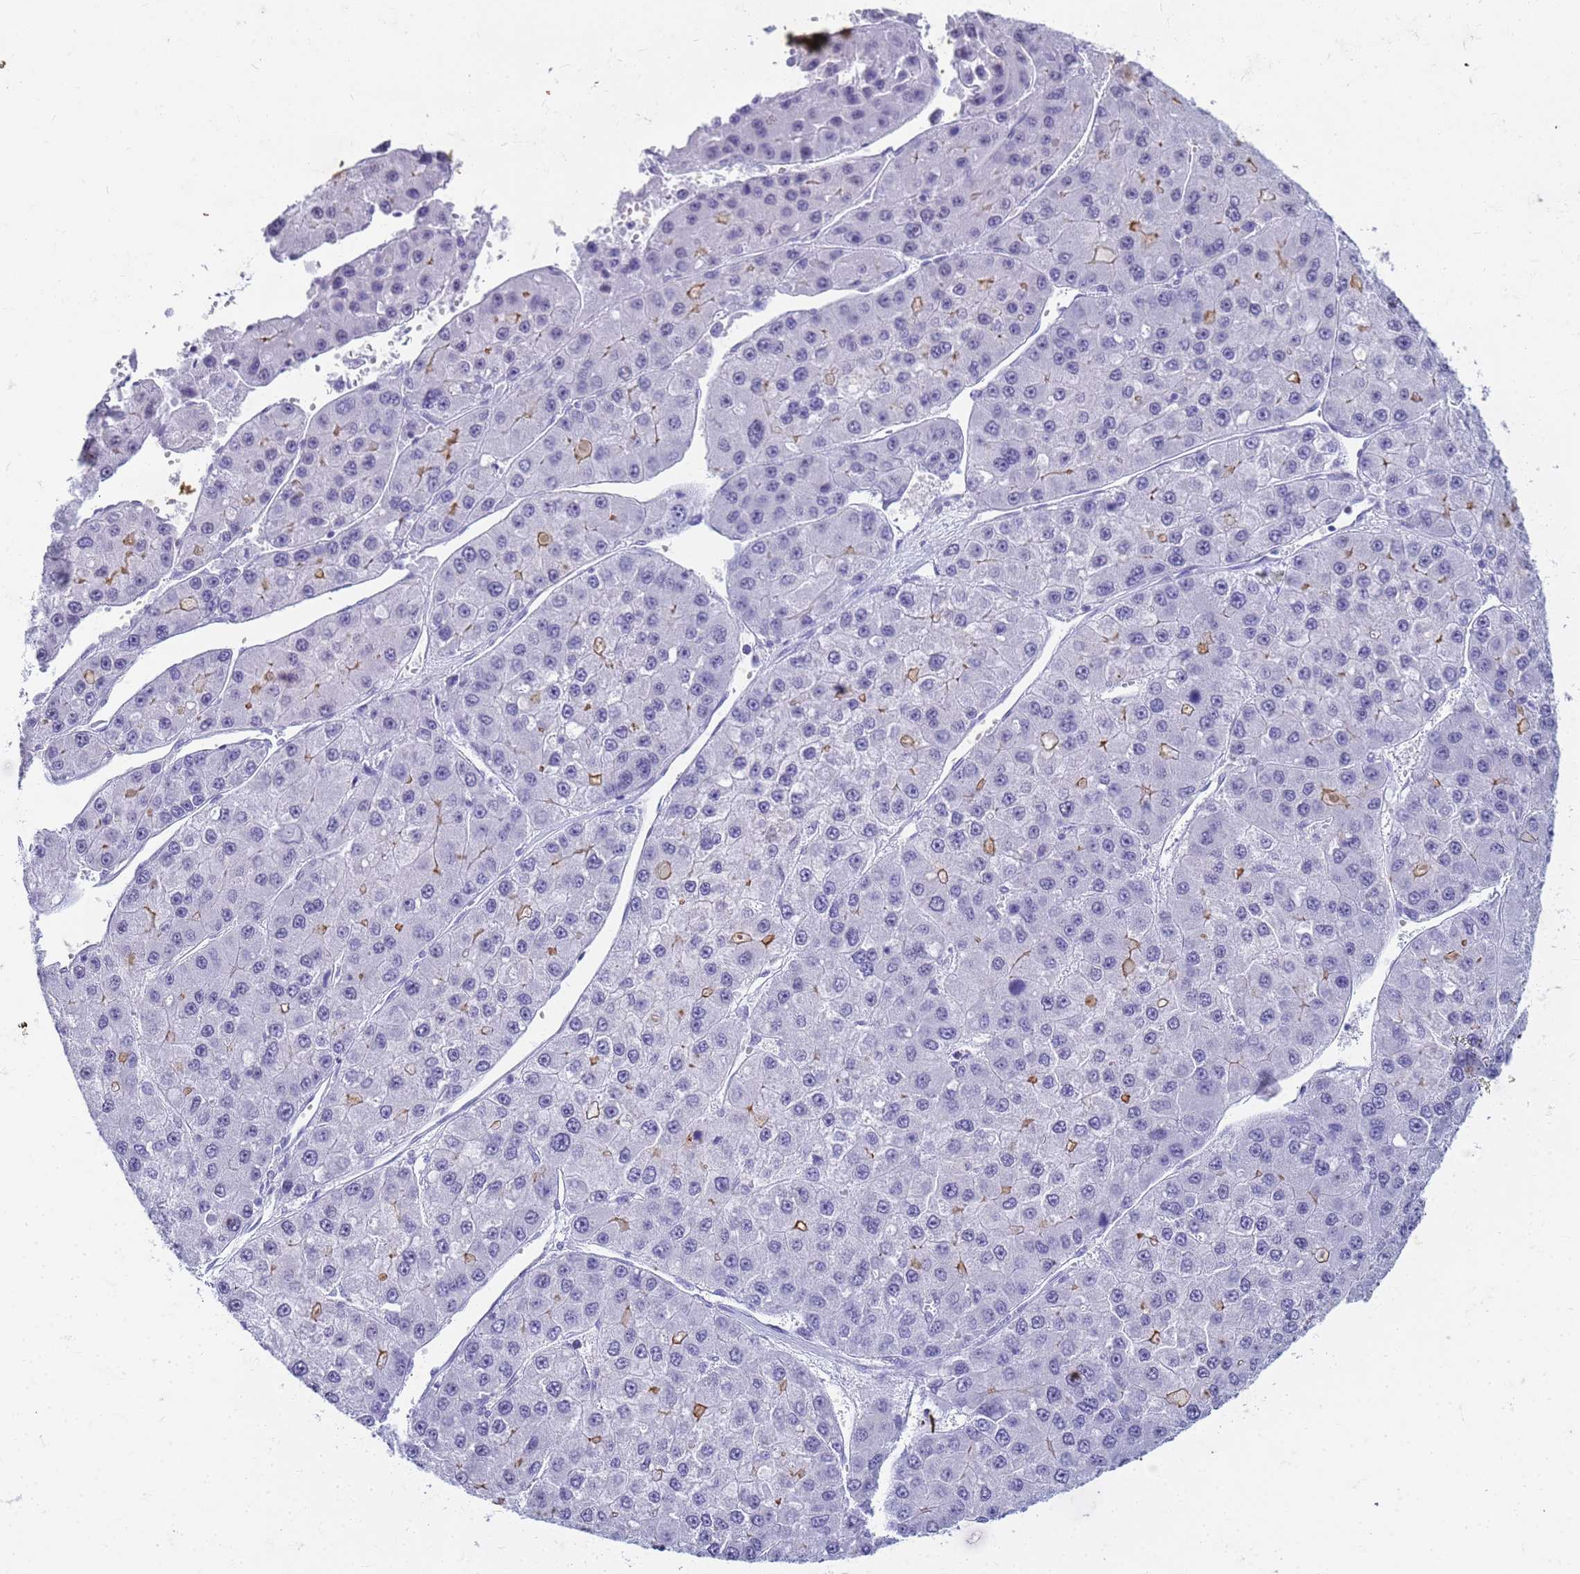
{"staining": {"intensity": "negative", "quantity": "none", "location": "none"}, "tissue": "liver cancer", "cell_type": "Tumor cells", "image_type": "cancer", "snomed": [{"axis": "morphology", "description": "Carcinoma, Hepatocellular, NOS"}, {"axis": "topography", "description": "Liver"}], "caption": "The immunohistochemistry (IHC) micrograph has no significant positivity in tumor cells of liver cancer (hepatocellular carcinoma) tissue.", "gene": "SLC7A9", "patient": {"sex": "female", "age": 73}}